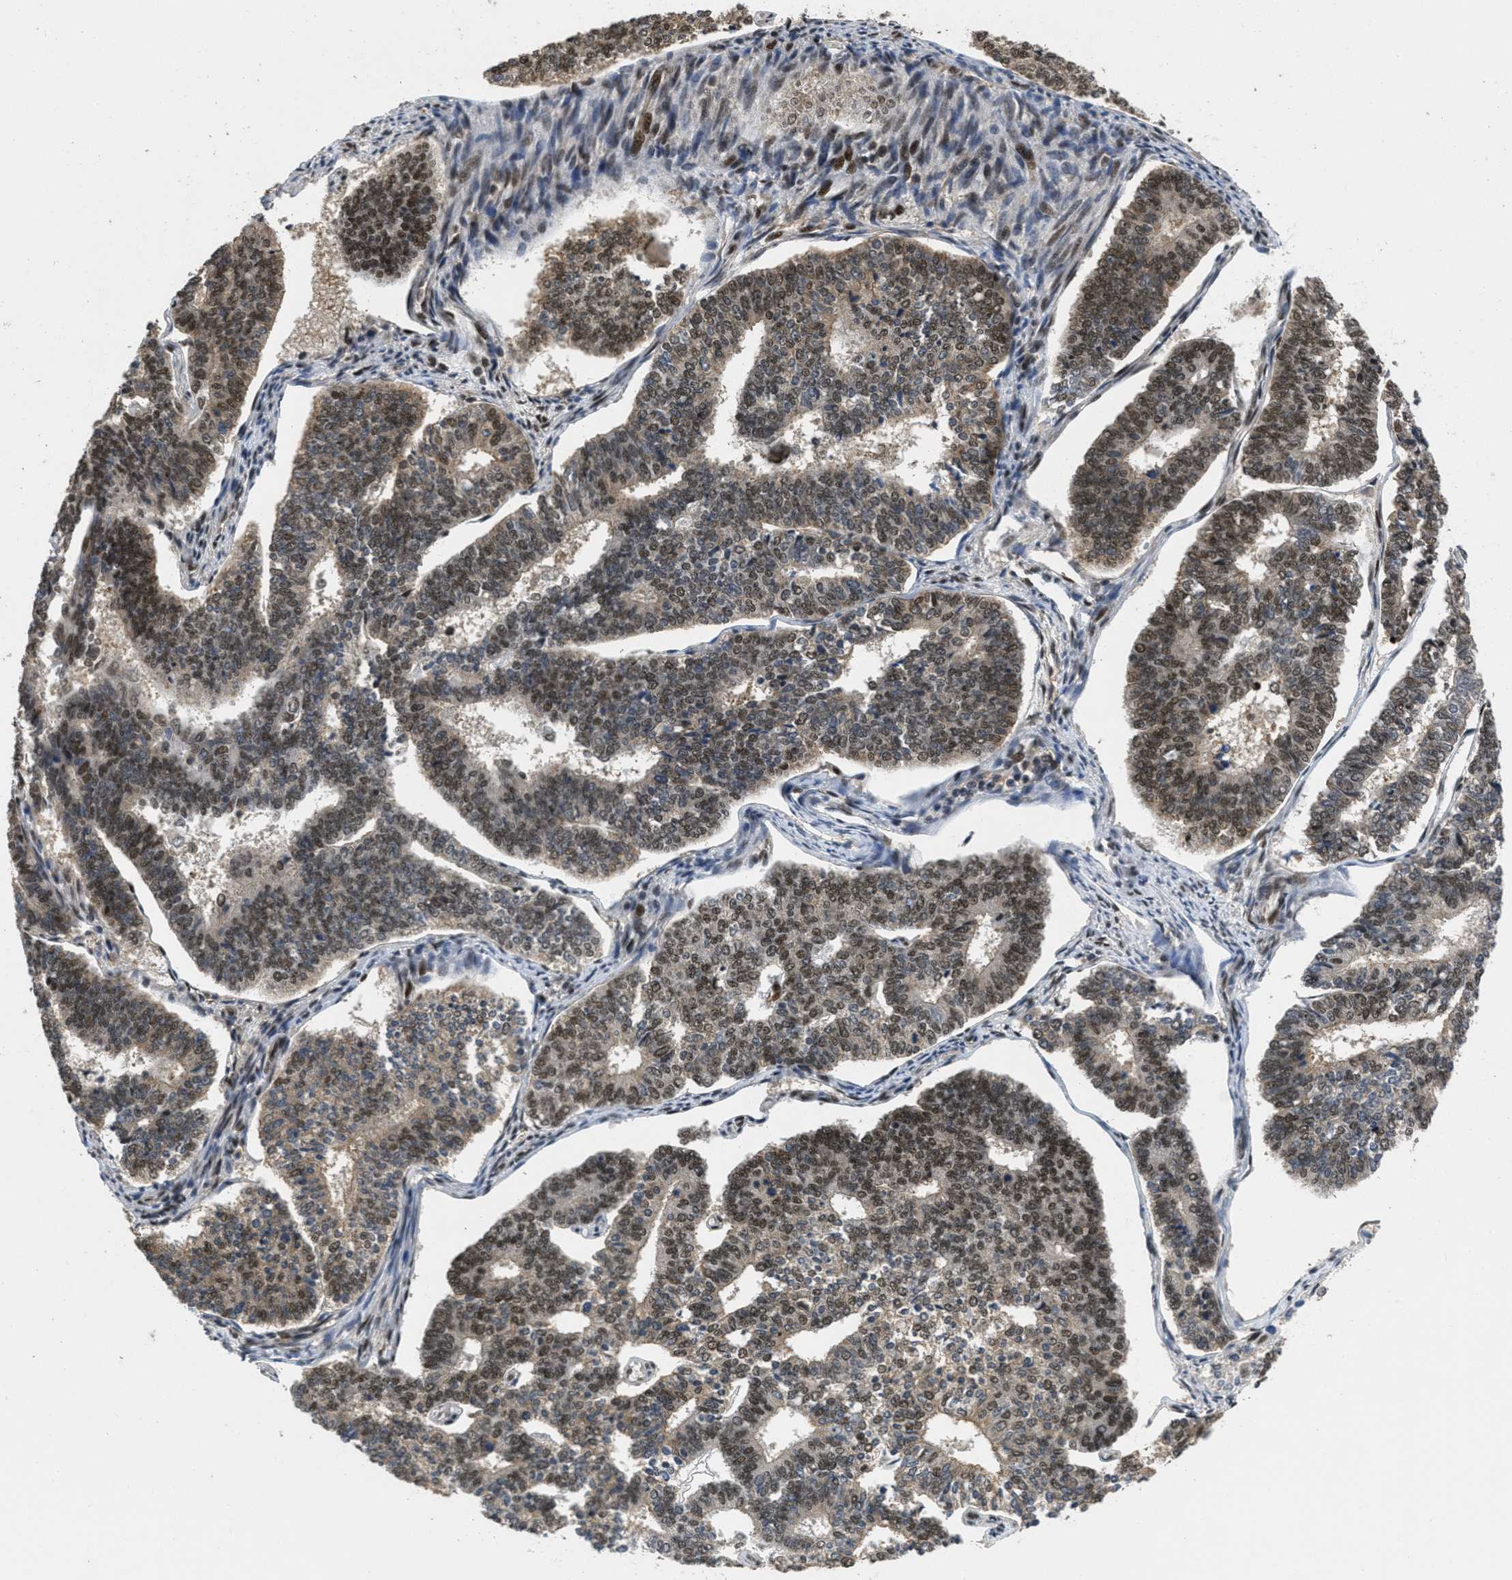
{"staining": {"intensity": "moderate", "quantity": ">75%", "location": "nuclear"}, "tissue": "endometrial cancer", "cell_type": "Tumor cells", "image_type": "cancer", "snomed": [{"axis": "morphology", "description": "Adenocarcinoma, NOS"}, {"axis": "topography", "description": "Endometrium"}], "caption": "Brown immunohistochemical staining in human endometrial cancer (adenocarcinoma) reveals moderate nuclear positivity in approximately >75% of tumor cells.", "gene": "CUL4B", "patient": {"sex": "female", "age": 70}}